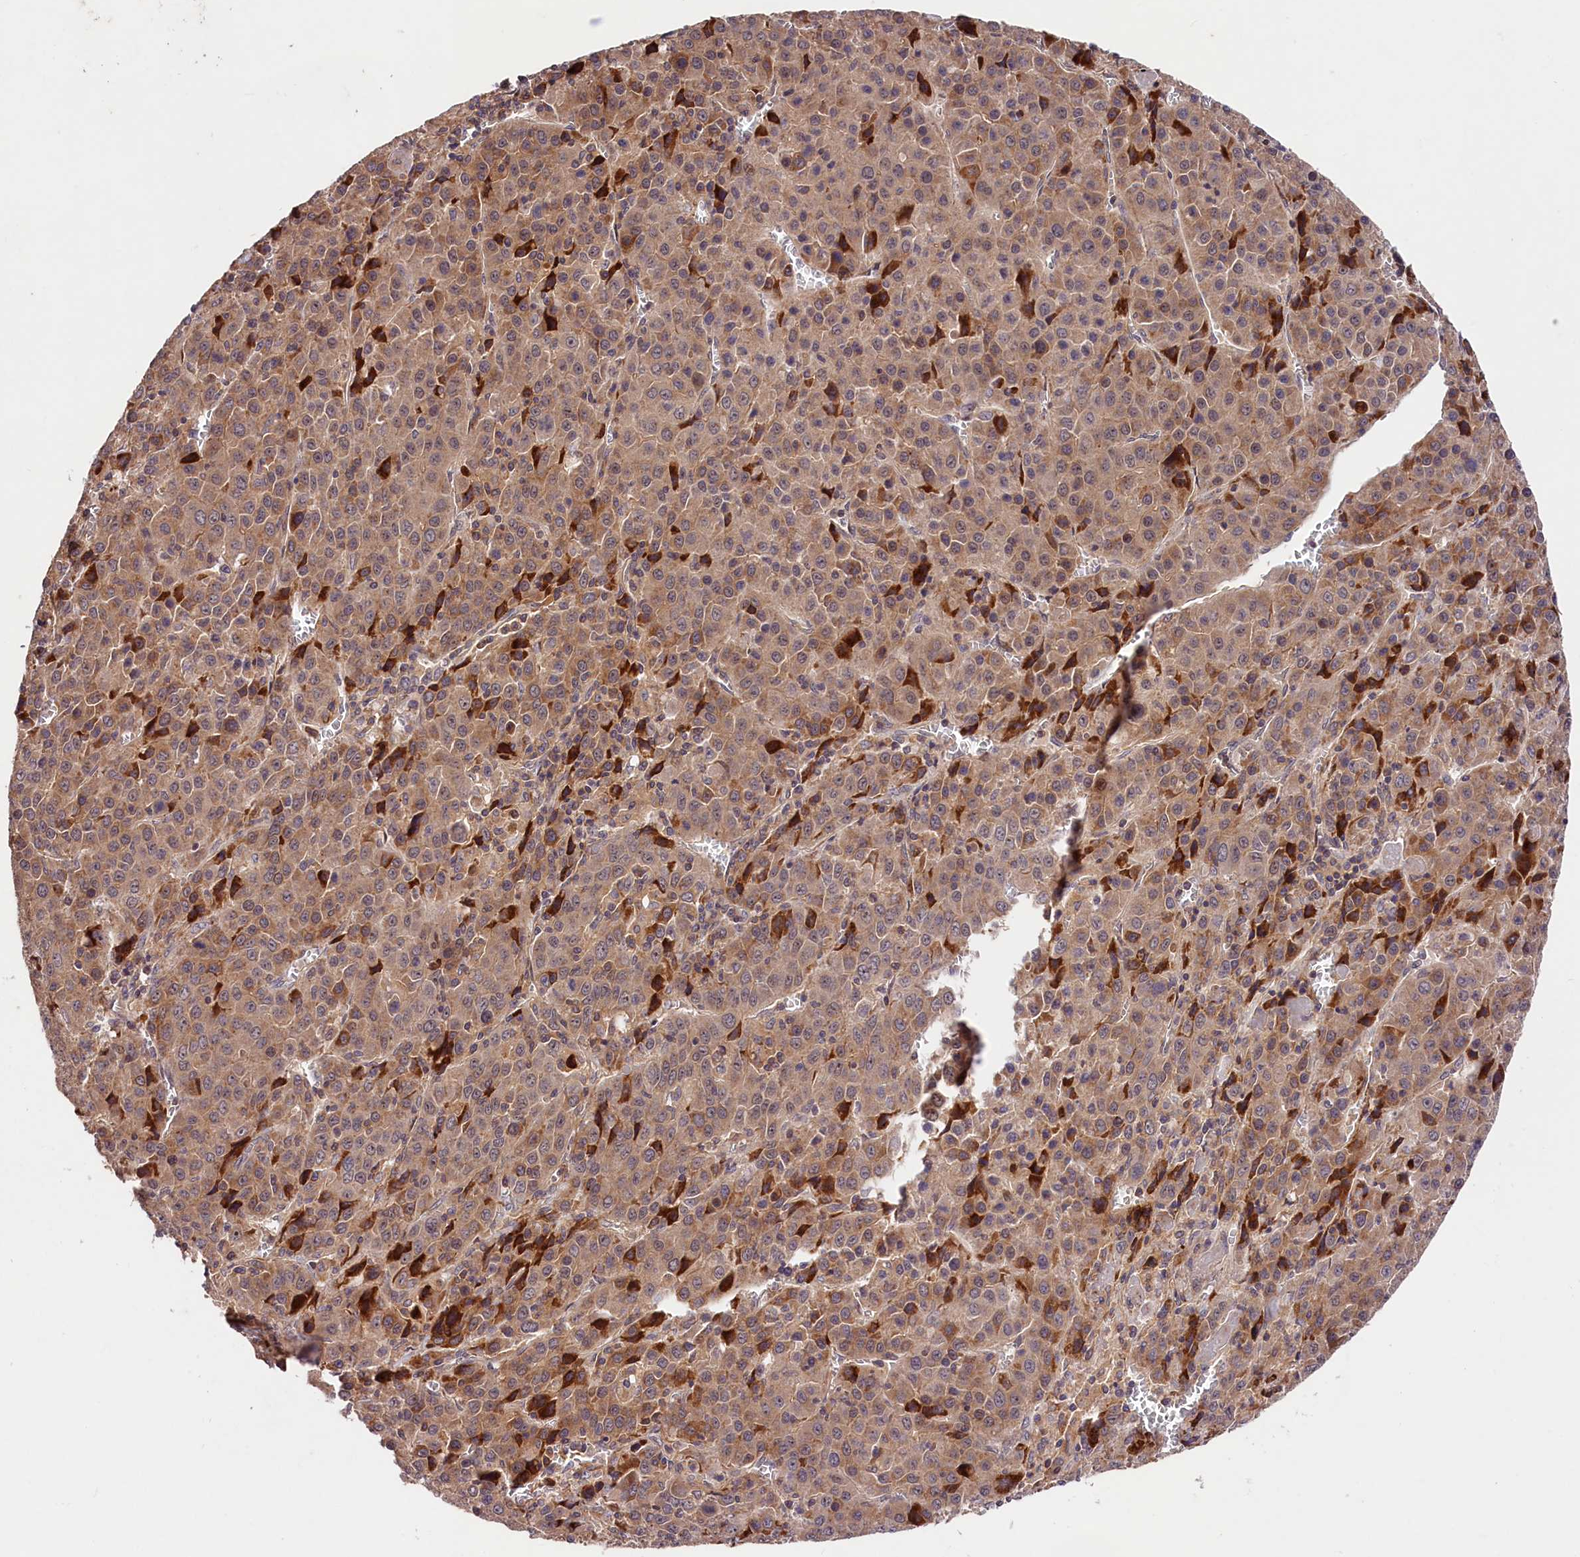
{"staining": {"intensity": "weak", "quantity": ">75%", "location": "cytoplasmic/membranous"}, "tissue": "liver cancer", "cell_type": "Tumor cells", "image_type": "cancer", "snomed": [{"axis": "morphology", "description": "Carcinoma, Hepatocellular, NOS"}, {"axis": "topography", "description": "Liver"}], "caption": "Brown immunohistochemical staining in human liver cancer shows weak cytoplasmic/membranous staining in approximately >75% of tumor cells.", "gene": "CACNA1H", "patient": {"sex": "female", "age": 53}}